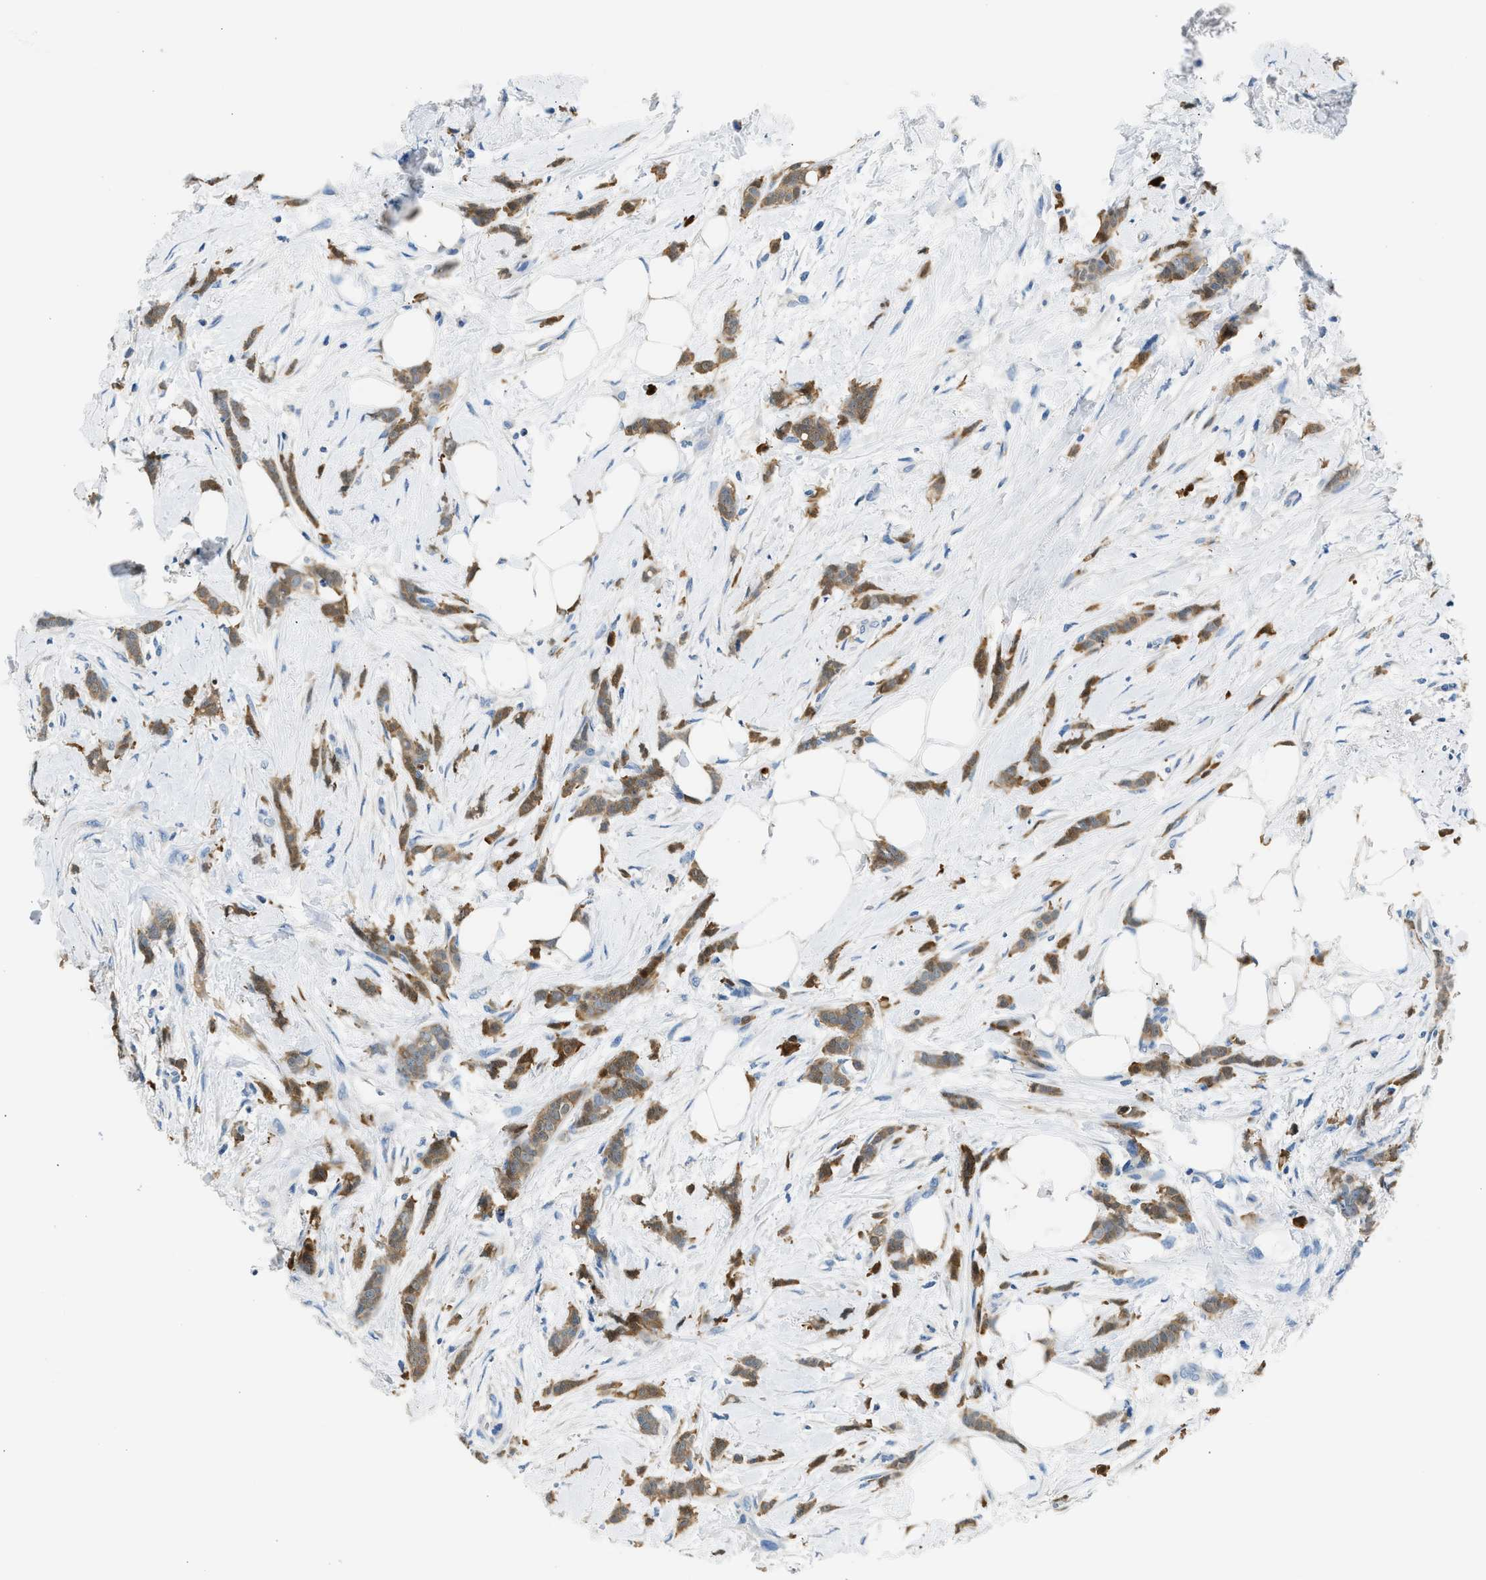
{"staining": {"intensity": "moderate", "quantity": ">75%", "location": "cytoplasmic/membranous"}, "tissue": "breast cancer", "cell_type": "Tumor cells", "image_type": "cancer", "snomed": [{"axis": "morphology", "description": "Lobular carcinoma, in situ"}, {"axis": "morphology", "description": "Lobular carcinoma"}, {"axis": "topography", "description": "Breast"}], "caption": "Brown immunohistochemical staining in human breast cancer displays moderate cytoplasmic/membranous expression in about >75% of tumor cells.", "gene": "ANXA3", "patient": {"sex": "female", "age": 41}}